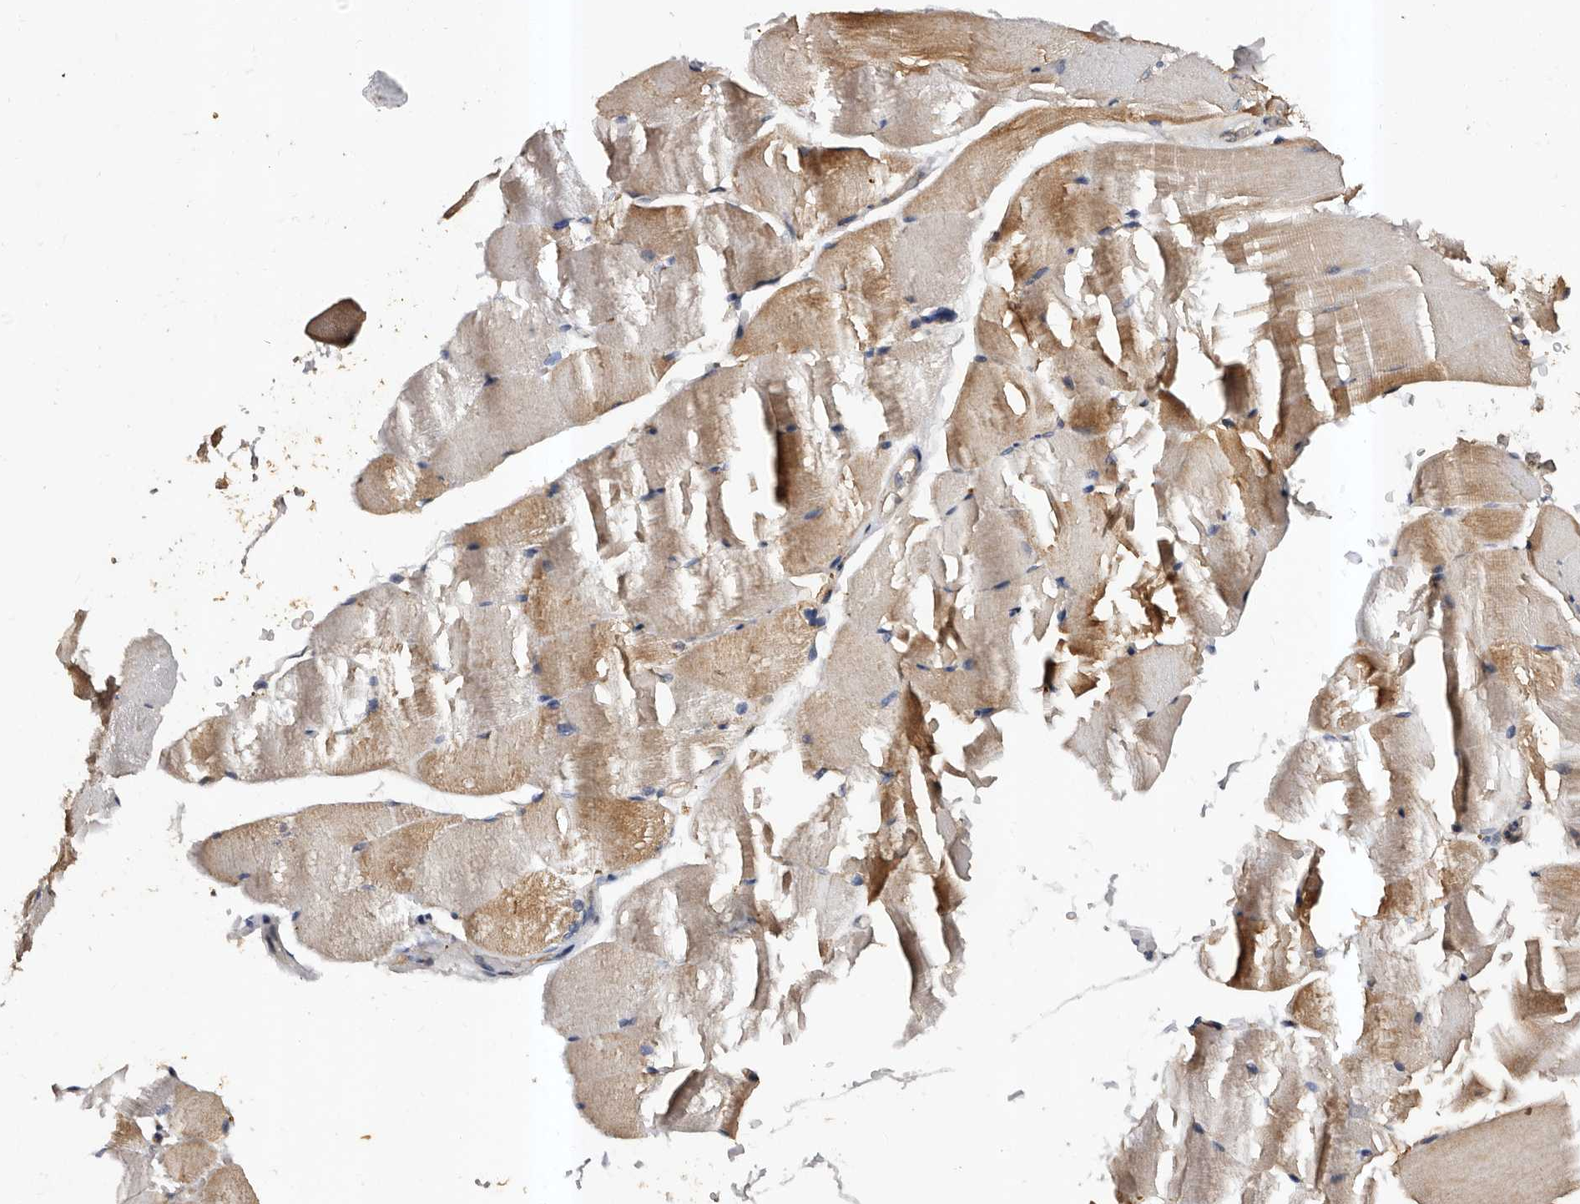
{"staining": {"intensity": "moderate", "quantity": "25%-75%", "location": "cytoplasmic/membranous"}, "tissue": "skeletal muscle", "cell_type": "Myocytes", "image_type": "normal", "snomed": [{"axis": "morphology", "description": "Normal tissue, NOS"}, {"axis": "topography", "description": "Skeletal muscle"}, {"axis": "topography", "description": "Parathyroid gland"}], "caption": "Myocytes display medium levels of moderate cytoplasmic/membranous expression in approximately 25%-75% of cells in benign skeletal muscle.", "gene": "ADCK5", "patient": {"sex": "female", "age": 37}}